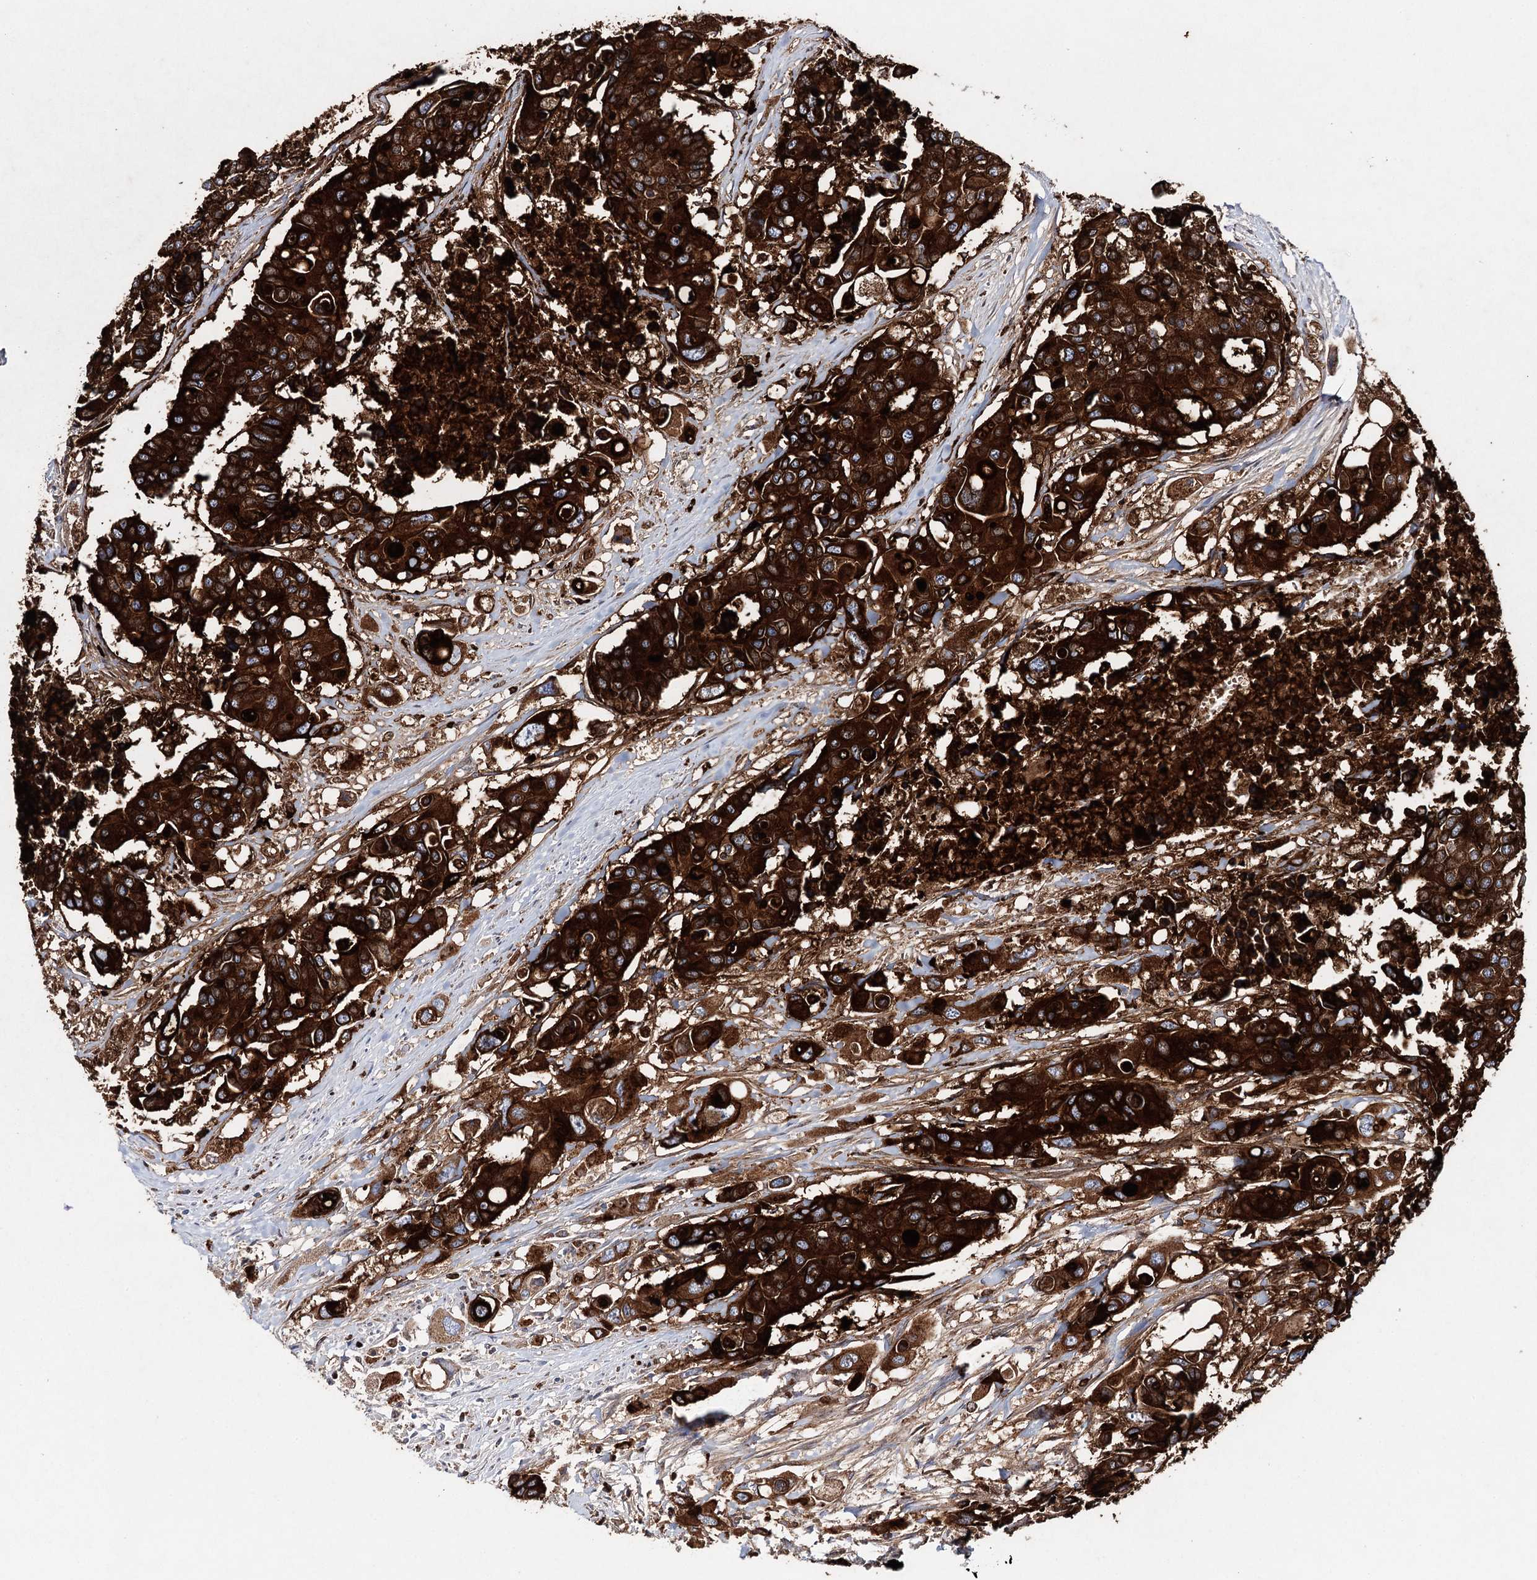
{"staining": {"intensity": "strong", "quantity": ">75%", "location": "cytoplasmic/membranous"}, "tissue": "colorectal cancer", "cell_type": "Tumor cells", "image_type": "cancer", "snomed": [{"axis": "morphology", "description": "Adenocarcinoma, NOS"}, {"axis": "topography", "description": "Colon"}], "caption": "Brown immunohistochemical staining in colorectal cancer reveals strong cytoplasmic/membranous positivity in about >75% of tumor cells. (DAB (3,3'-diaminobenzidine) = brown stain, brightfield microscopy at high magnification).", "gene": "CEACAM8", "patient": {"sex": "male", "age": 77}}